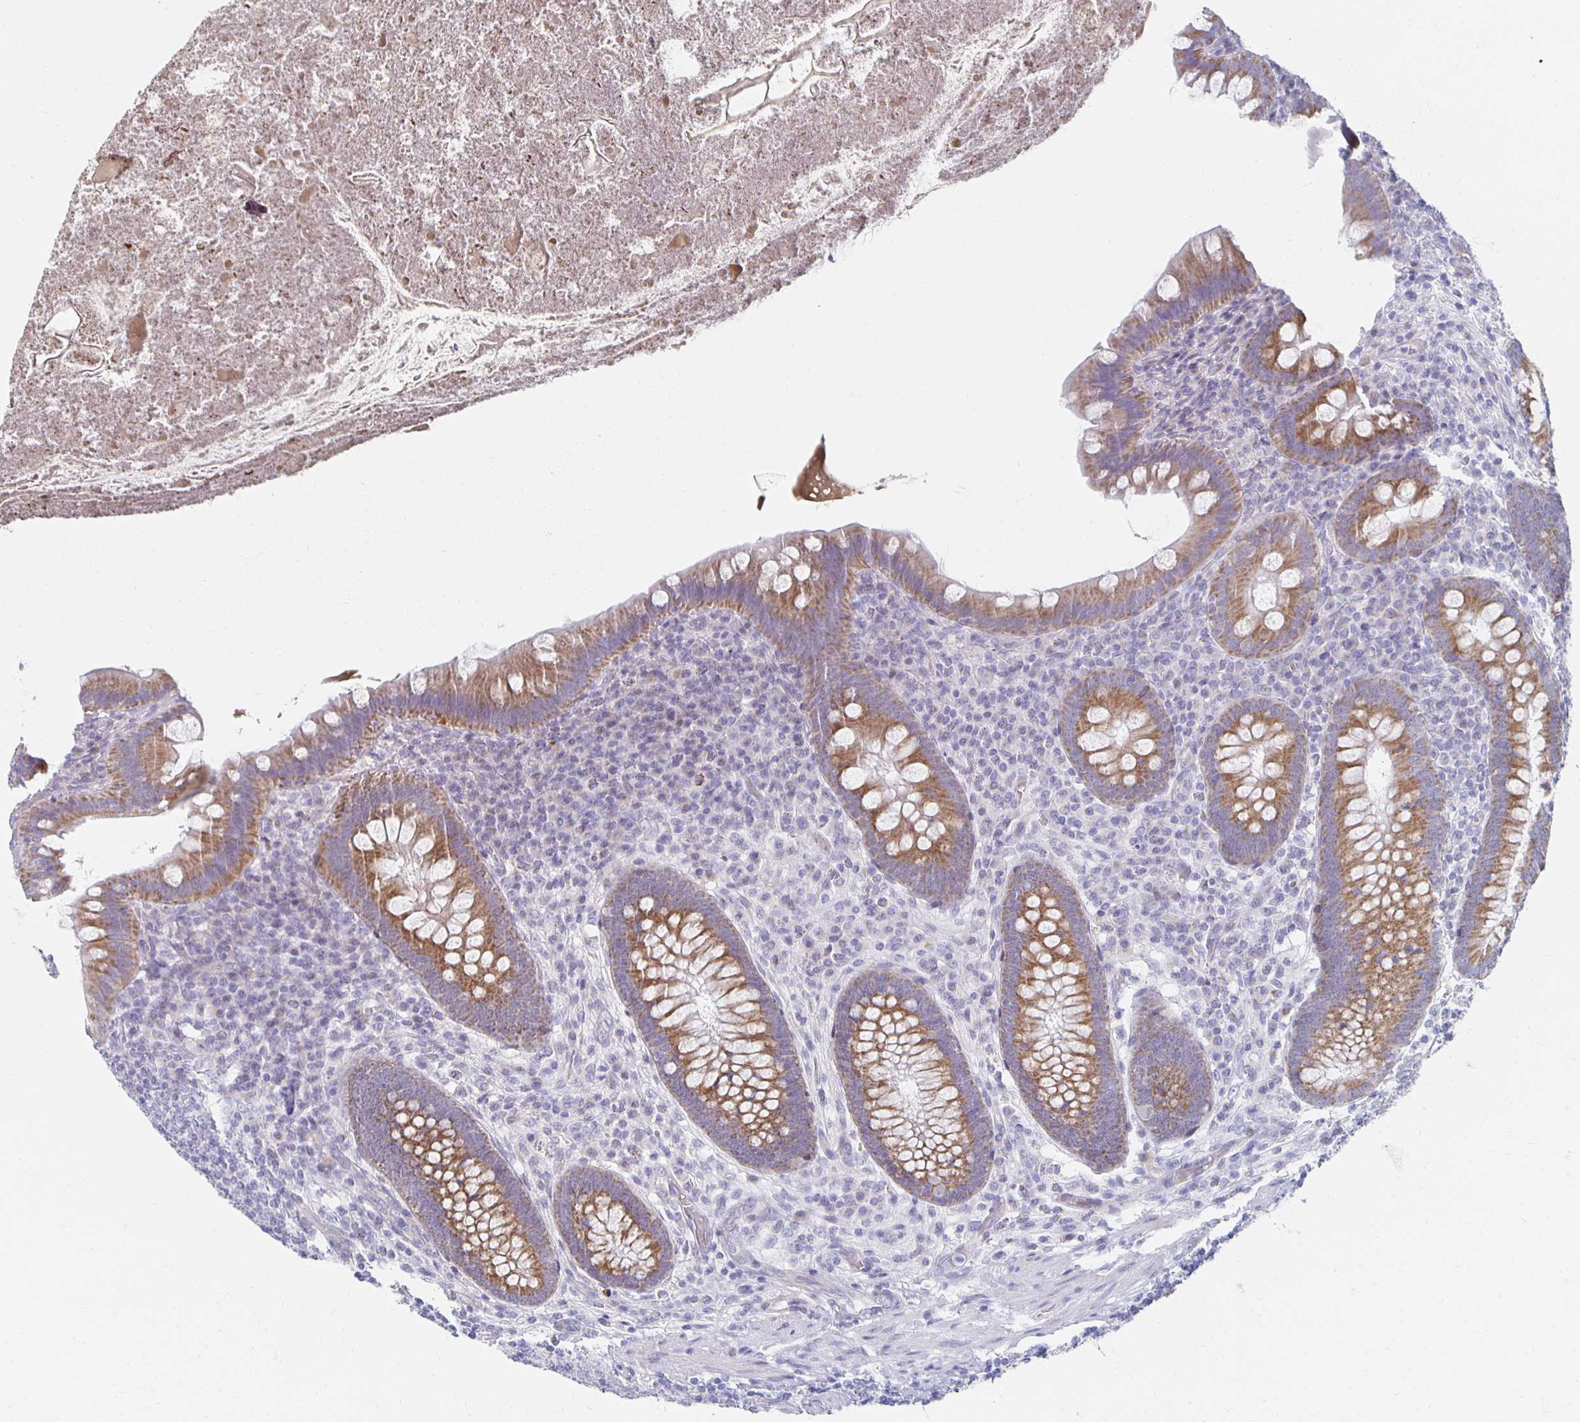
{"staining": {"intensity": "moderate", "quantity": ">75%", "location": "cytoplasmic/membranous"}, "tissue": "appendix", "cell_type": "Glandular cells", "image_type": "normal", "snomed": [{"axis": "morphology", "description": "Normal tissue, NOS"}, {"axis": "topography", "description": "Appendix"}], "caption": "Immunohistochemical staining of benign appendix reveals >75% levels of moderate cytoplasmic/membranous protein staining in approximately >75% of glandular cells.", "gene": "TEX44", "patient": {"sex": "male", "age": 71}}